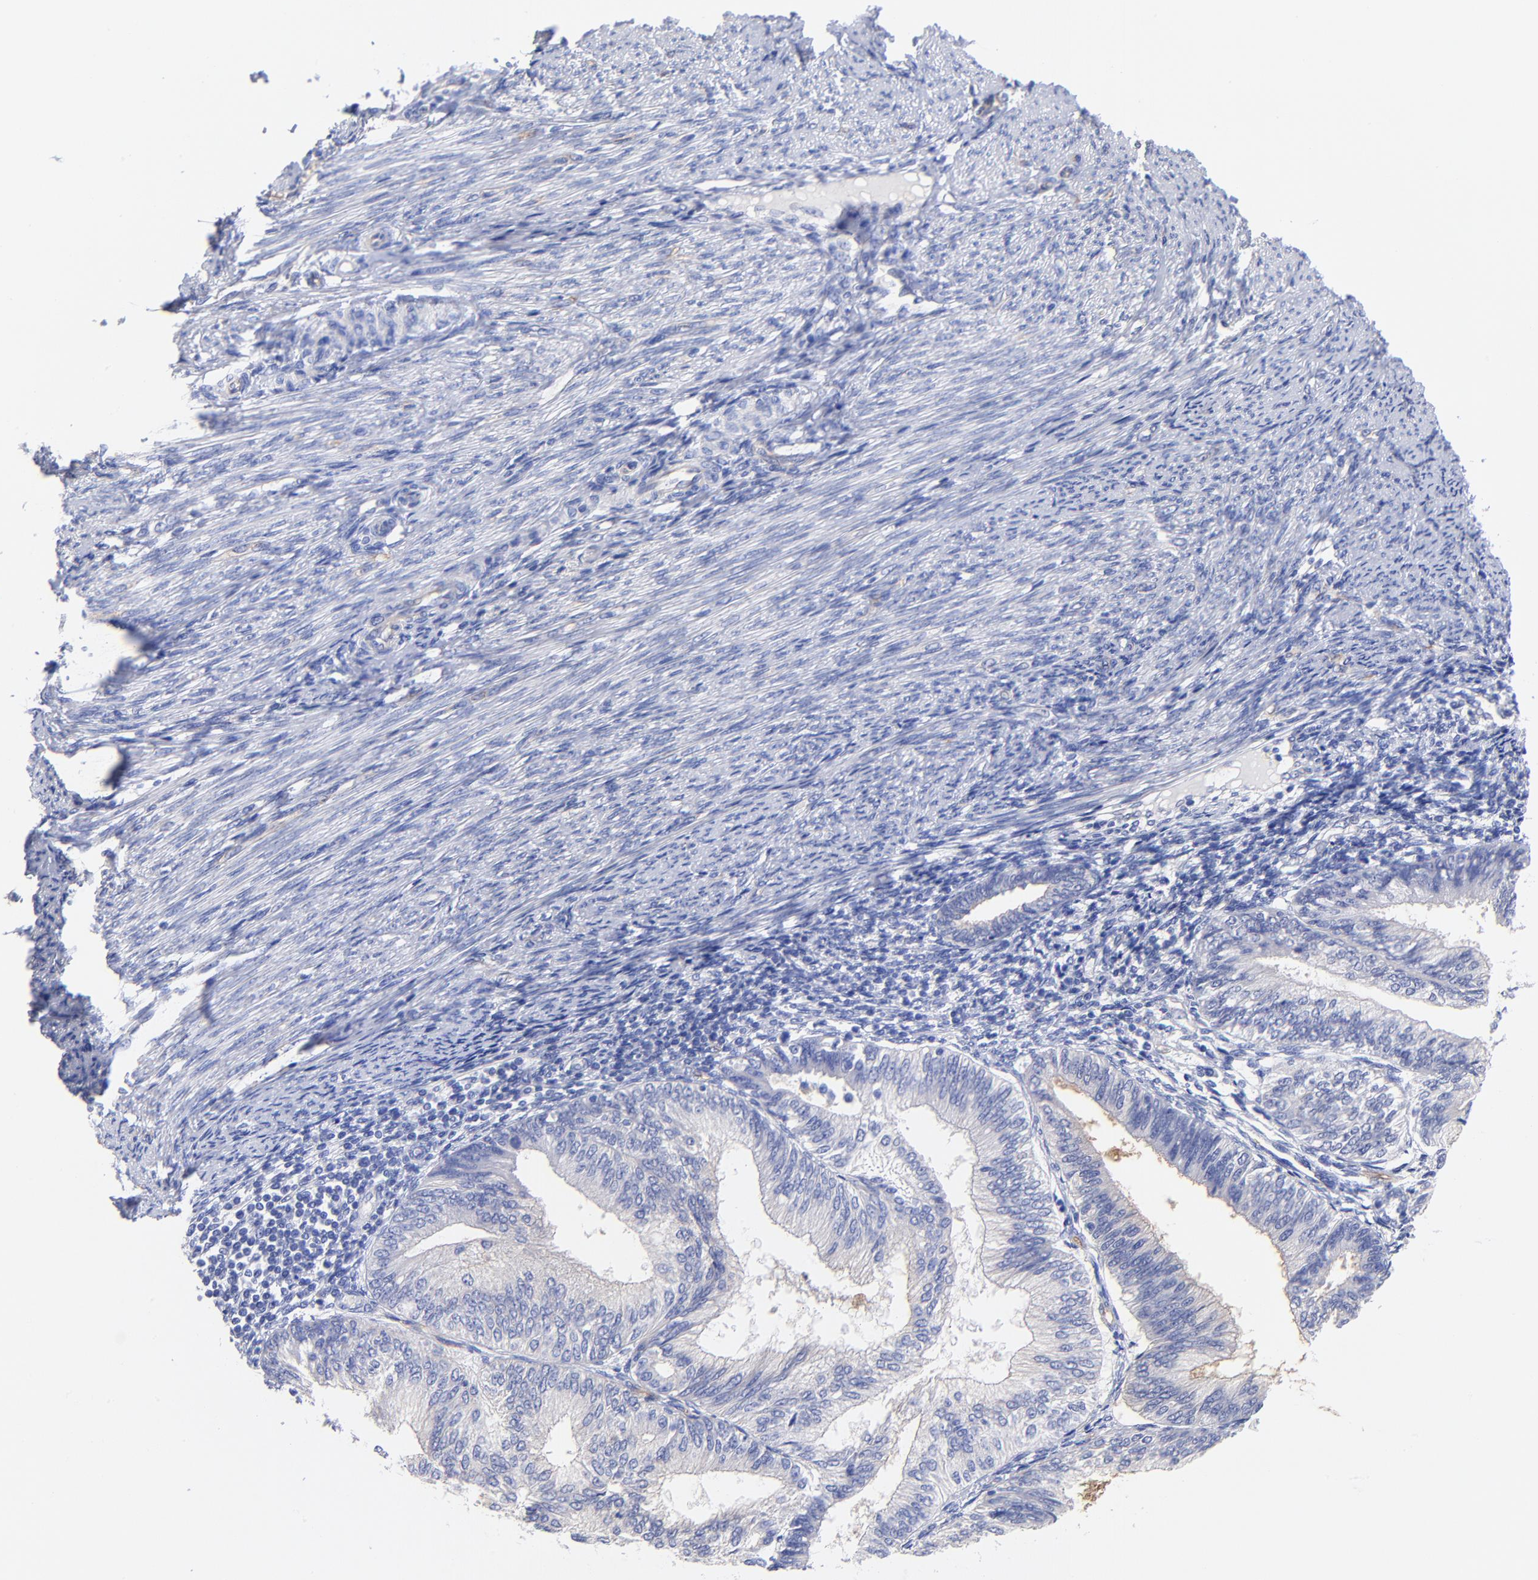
{"staining": {"intensity": "negative", "quantity": "none", "location": "none"}, "tissue": "endometrial cancer", "cell_type": "Tumor cells", "image_type": "cancer", "snomed": [{"axis": "morphology", "description": "Adenocarcinoma, NOS"}, {"axis": "topography", "description": "Endometrium"}], "caption": "The photomicrograph displays no staining of tumor cells in adenocarcinoma (endometrial). (DAB (3,3'-diaminobenzidine) immunohistochemistry (IHC) visualized using brightfield microscopy, high magnification).", "gene": "SLC44A2", "patient": {"sex": "female", "age": 55}}